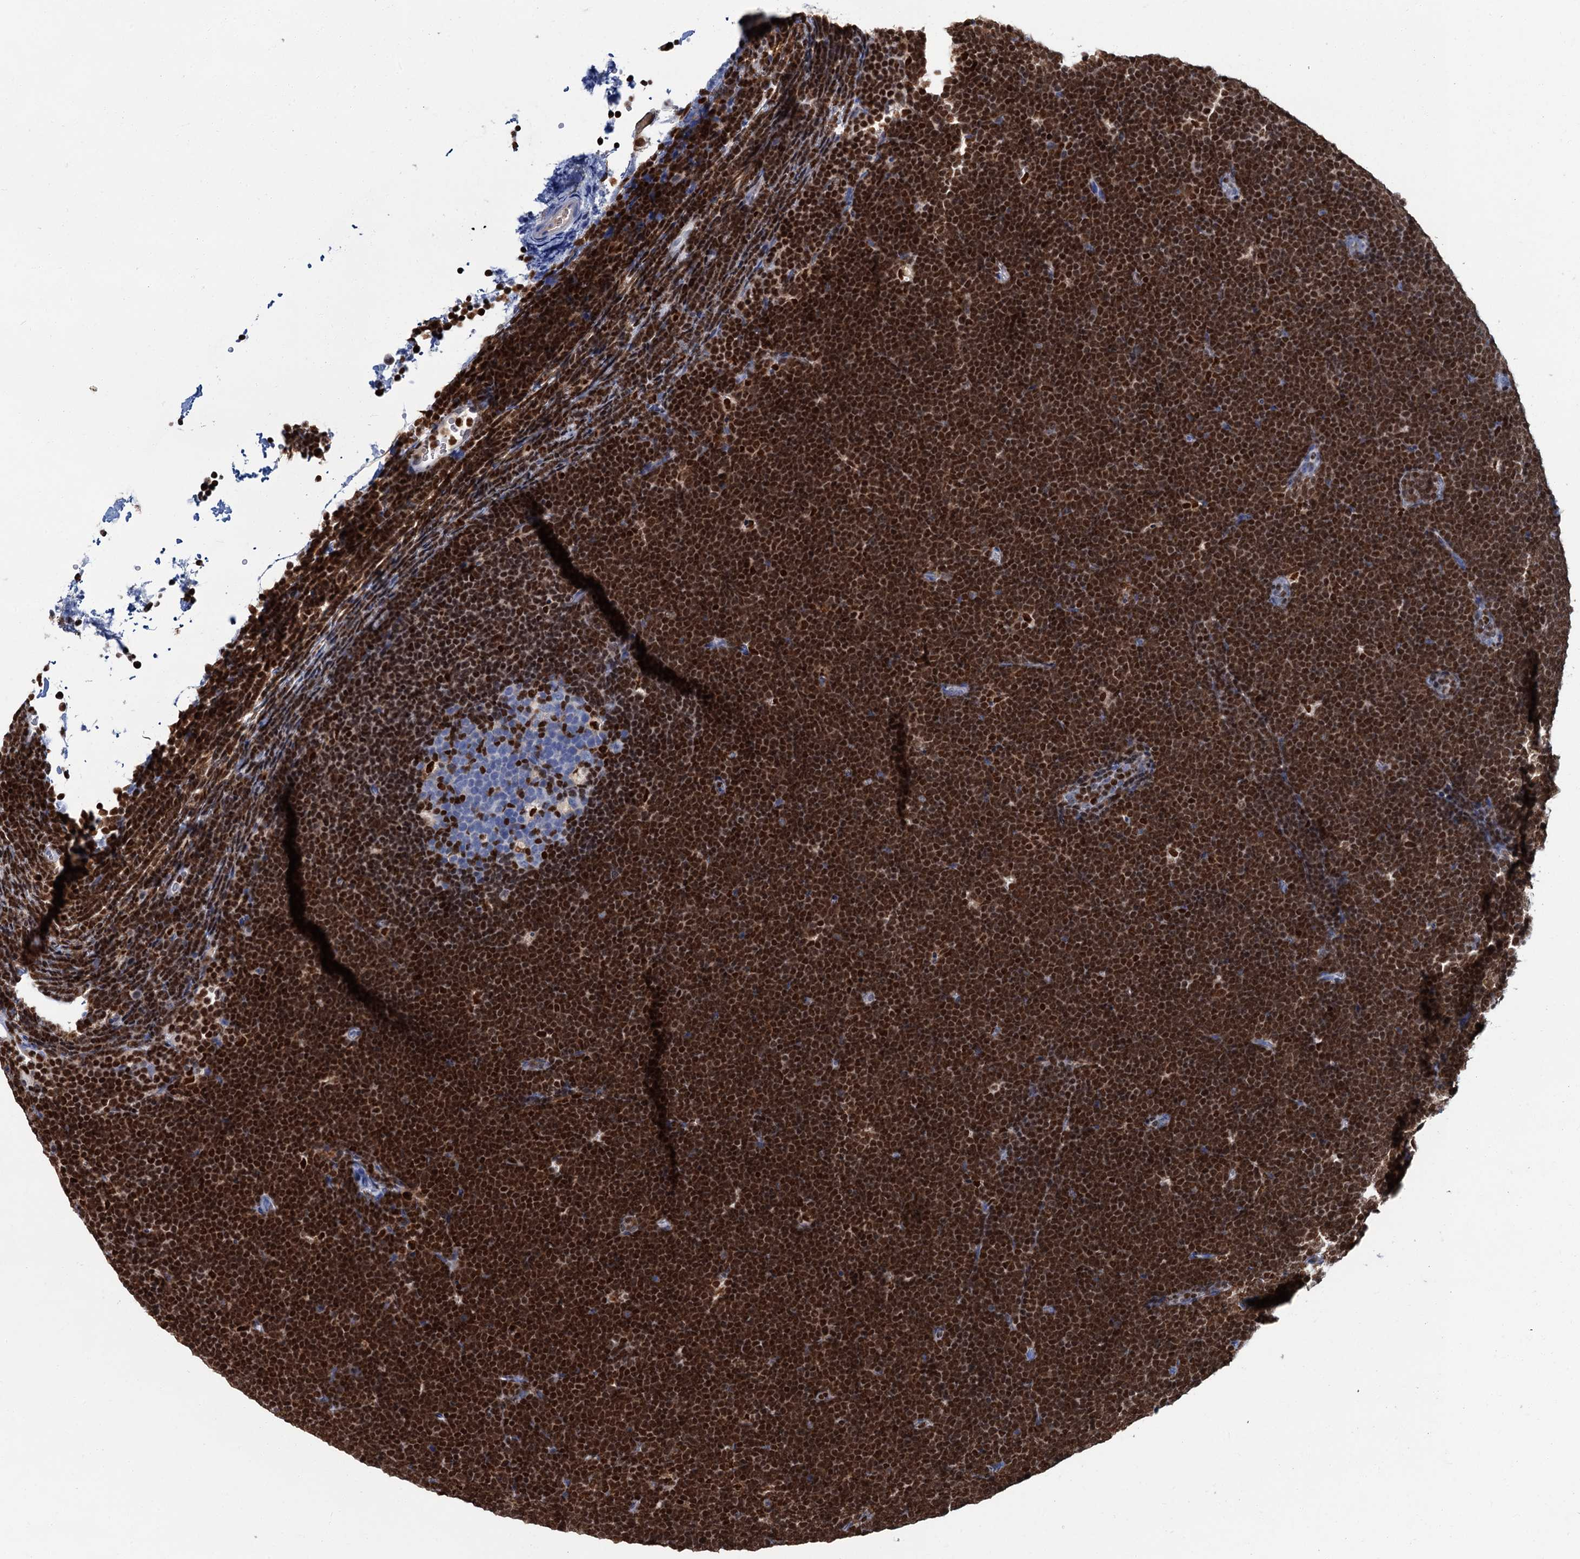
{"staining": {"intensity": "strong", "quantity": ">75%", "location": "nuclear"}, "tissue": "lymphoma", "cell_type": "Tumor cells", "image_type": "cancer", "snomed": [{"axis": "morphology", "description": "Malignant lymphoma, non-Hodgkin's type, High grade"}, {"axis": "topography", "description": "Lymph node"}], "caption": "An immunohistochemistry (IHC) micrograph of neoplastic tissue is shown. Protein staining in brown shows strong nuclear positivity in lymphoma within tumor cells. The protein of interest is shown in brown color, while the nuclei are stained blue.", "gene": "CELF2", "patient": {"sex": "male", "age": 13}}